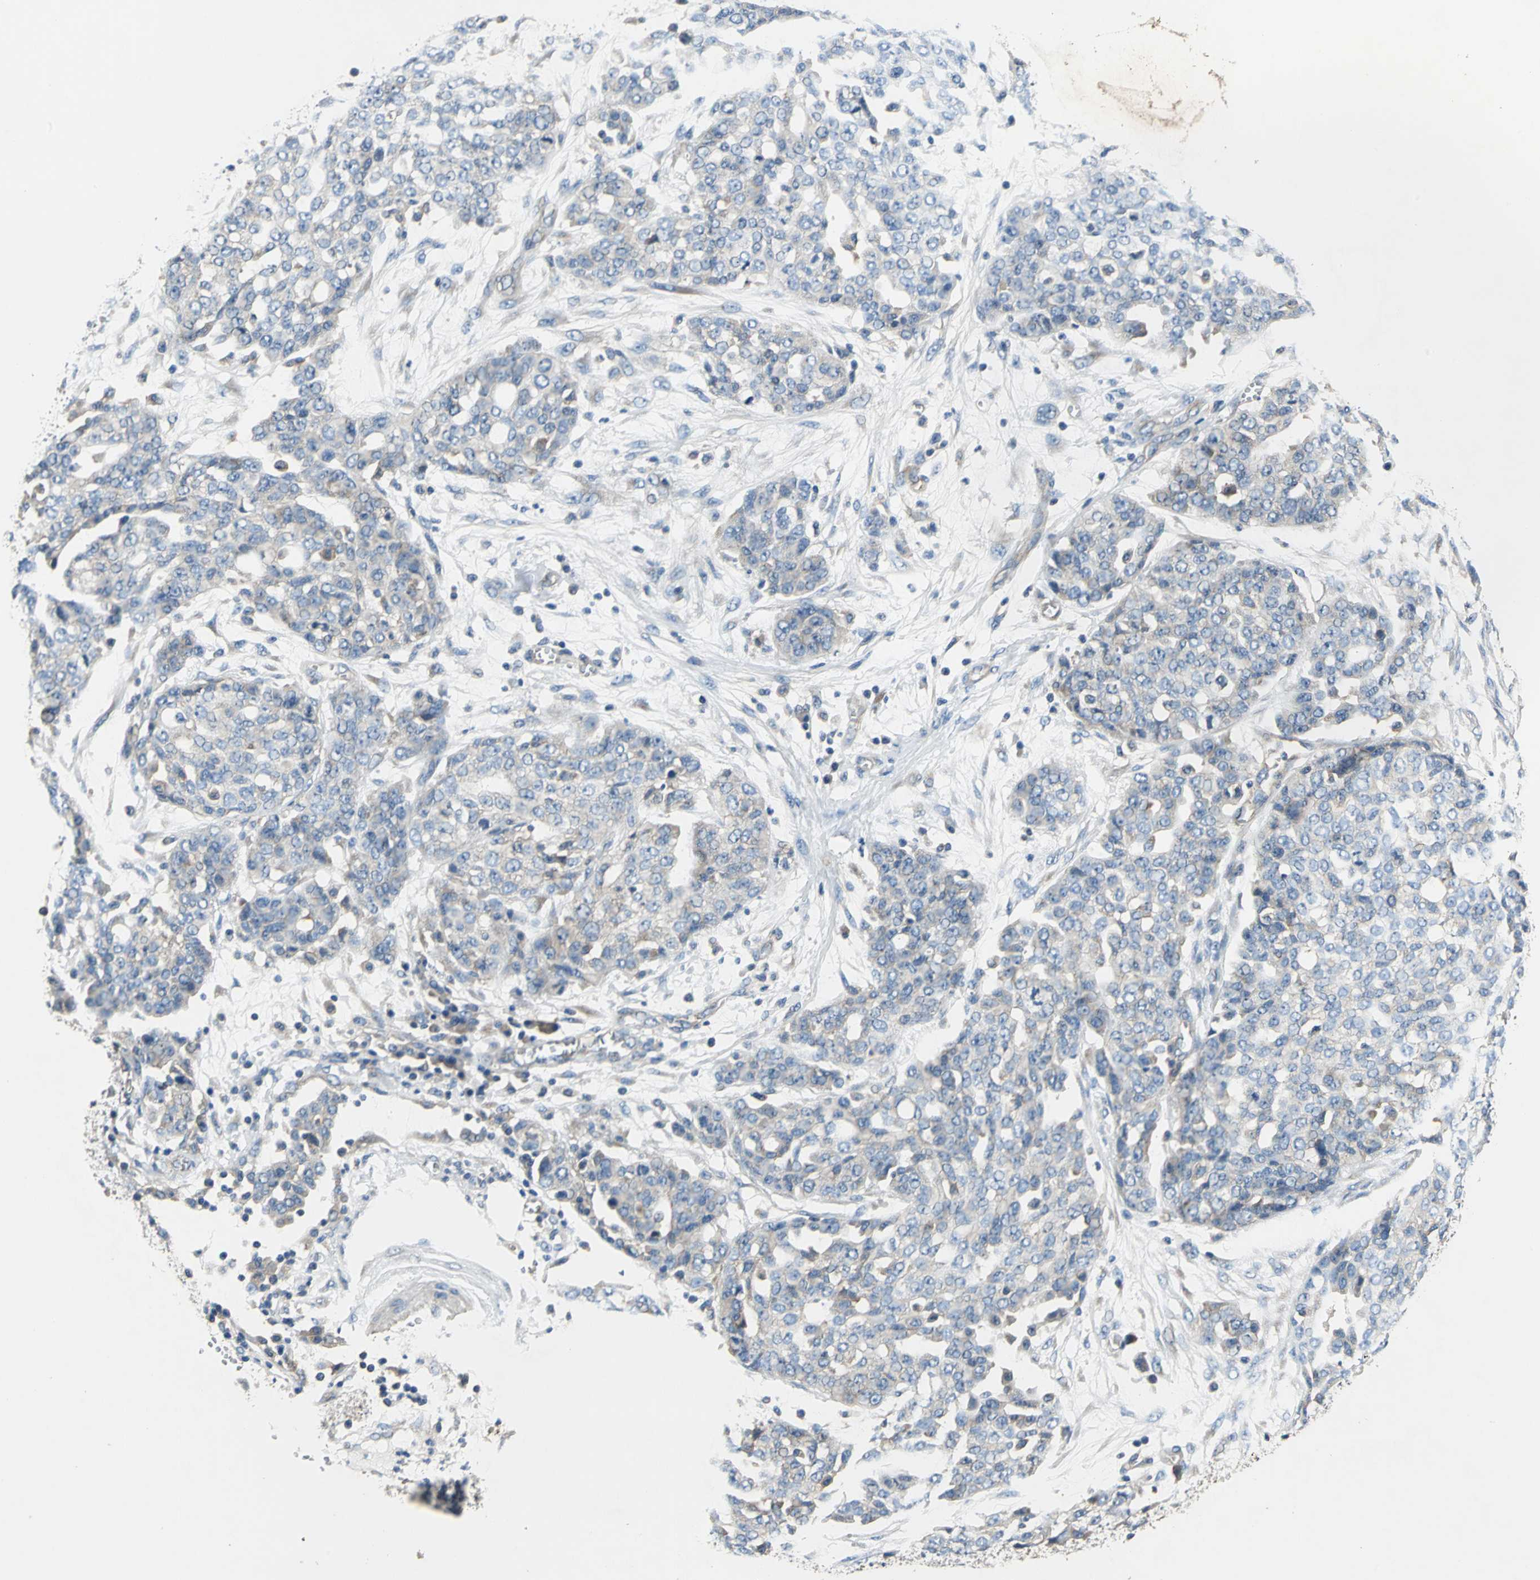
{"staining": {"intensity": "weak", "quantity": "<25%", "location": "cytoplasmic/membranous"}, "tissue": "ovarian cancer", "cell_type": "Tumor cells", "image_type": "cancer", "snomed": [{"axis": "morphology", "description": "Cystadenocarcinoma, serous, NOS"}, {"axis": "topography", "description": "Soft tissue"}, {"axis": "topography", "description": "Ovary"}], "caption": "Image shows no significant protein staining in tumor cells of serous cystadenocarcinoma (ovarian).", "gene": "DDX3Y", "patient": {"sex": "female", "age": 57}}